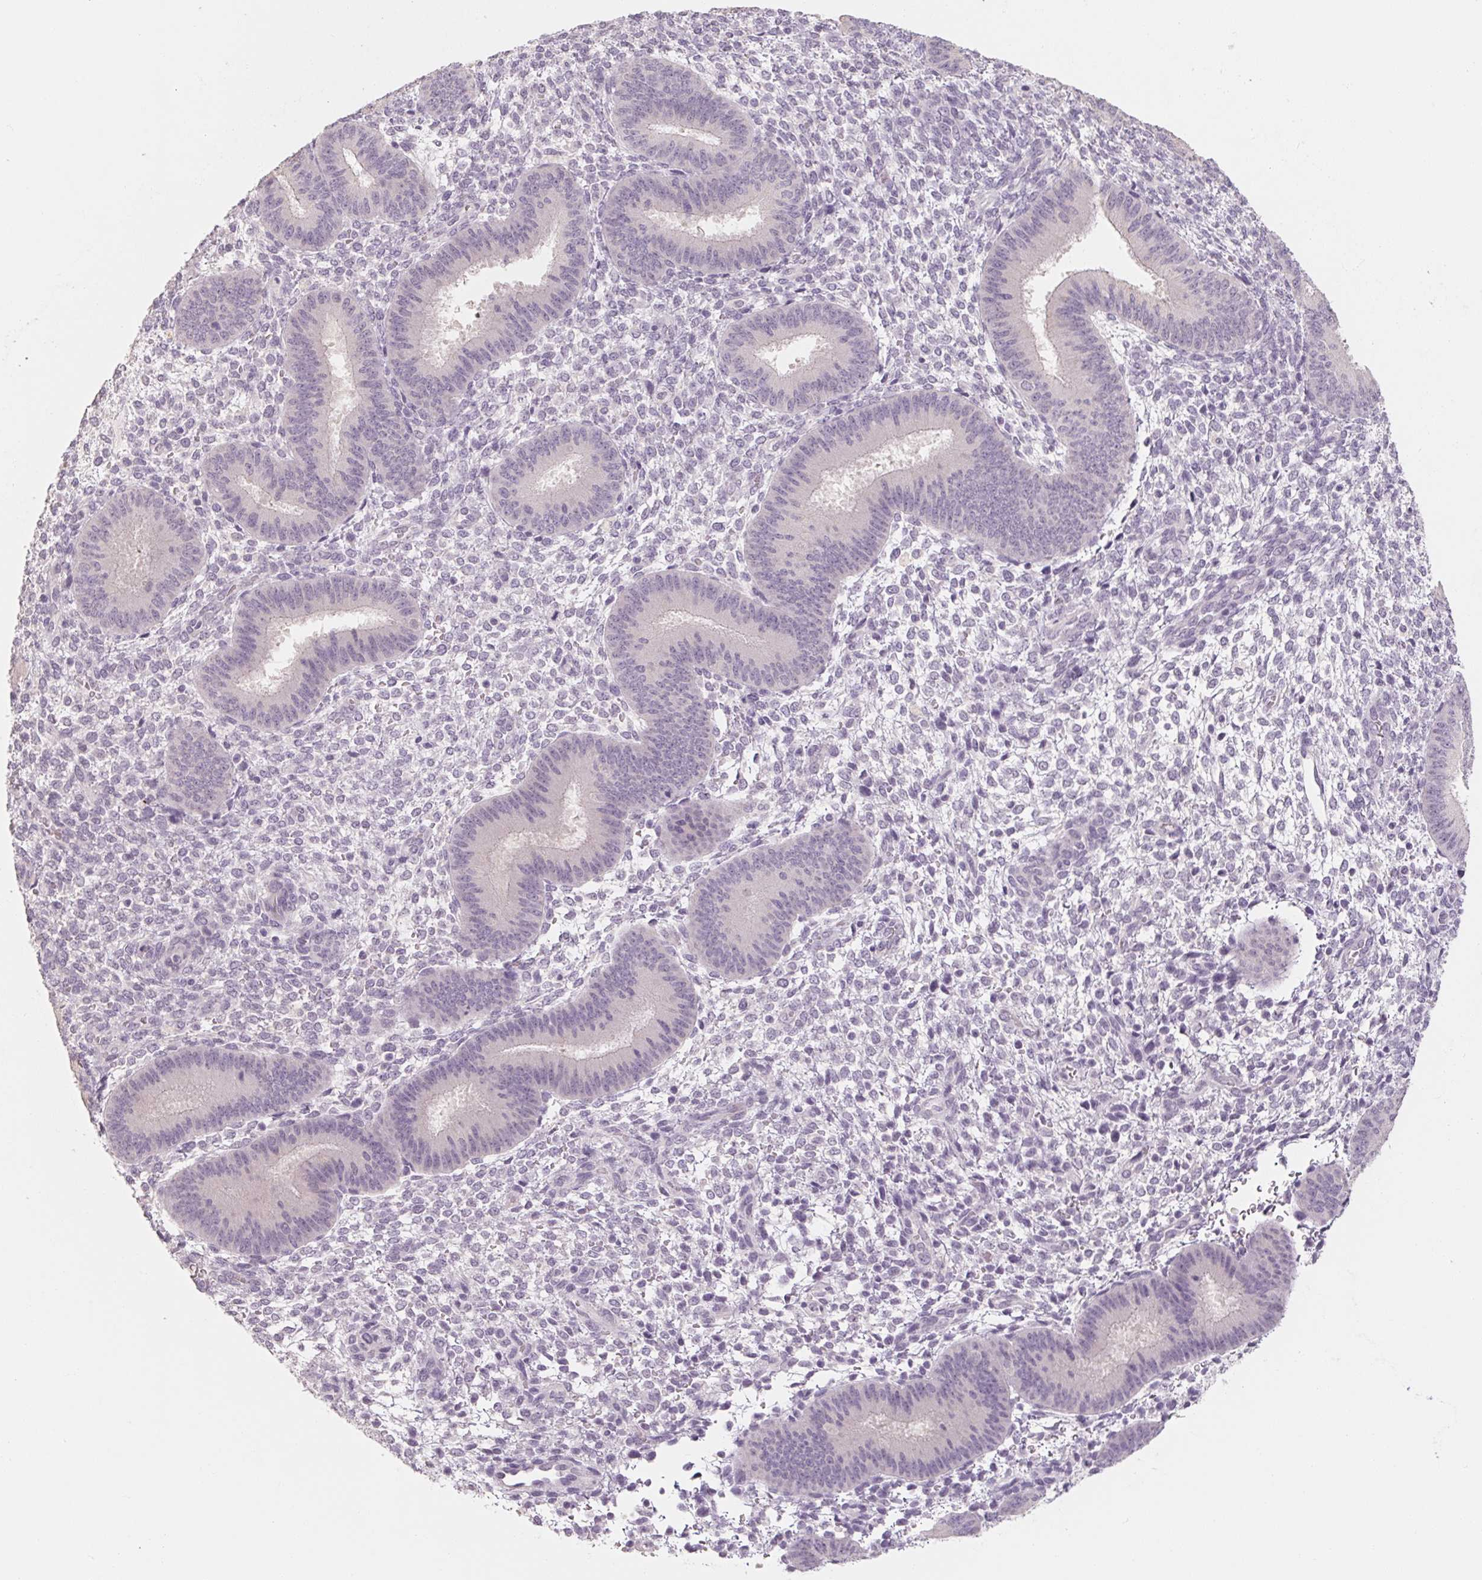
{"staining": {"intensity": "negative", "quantity": "none", "location": "none"}, "tissue": "endometrium", "cell_type": "Cells in endometrial stroma", "image_type": "normal", "snomed": [{"axis": "morphology", "description": "Normal tissue, NOS"}, {"axis": "topography", "description": "Endometrium"}], "caption": "Immunohistochemistry (IHC) histopathology image of unremarkable endometrium: endometrium stained with DAB reveals no significant protein expression in cells in endometrial stroma.", "gene": "CAPZA3", "patient": {"sex": "female", "age": 39}}